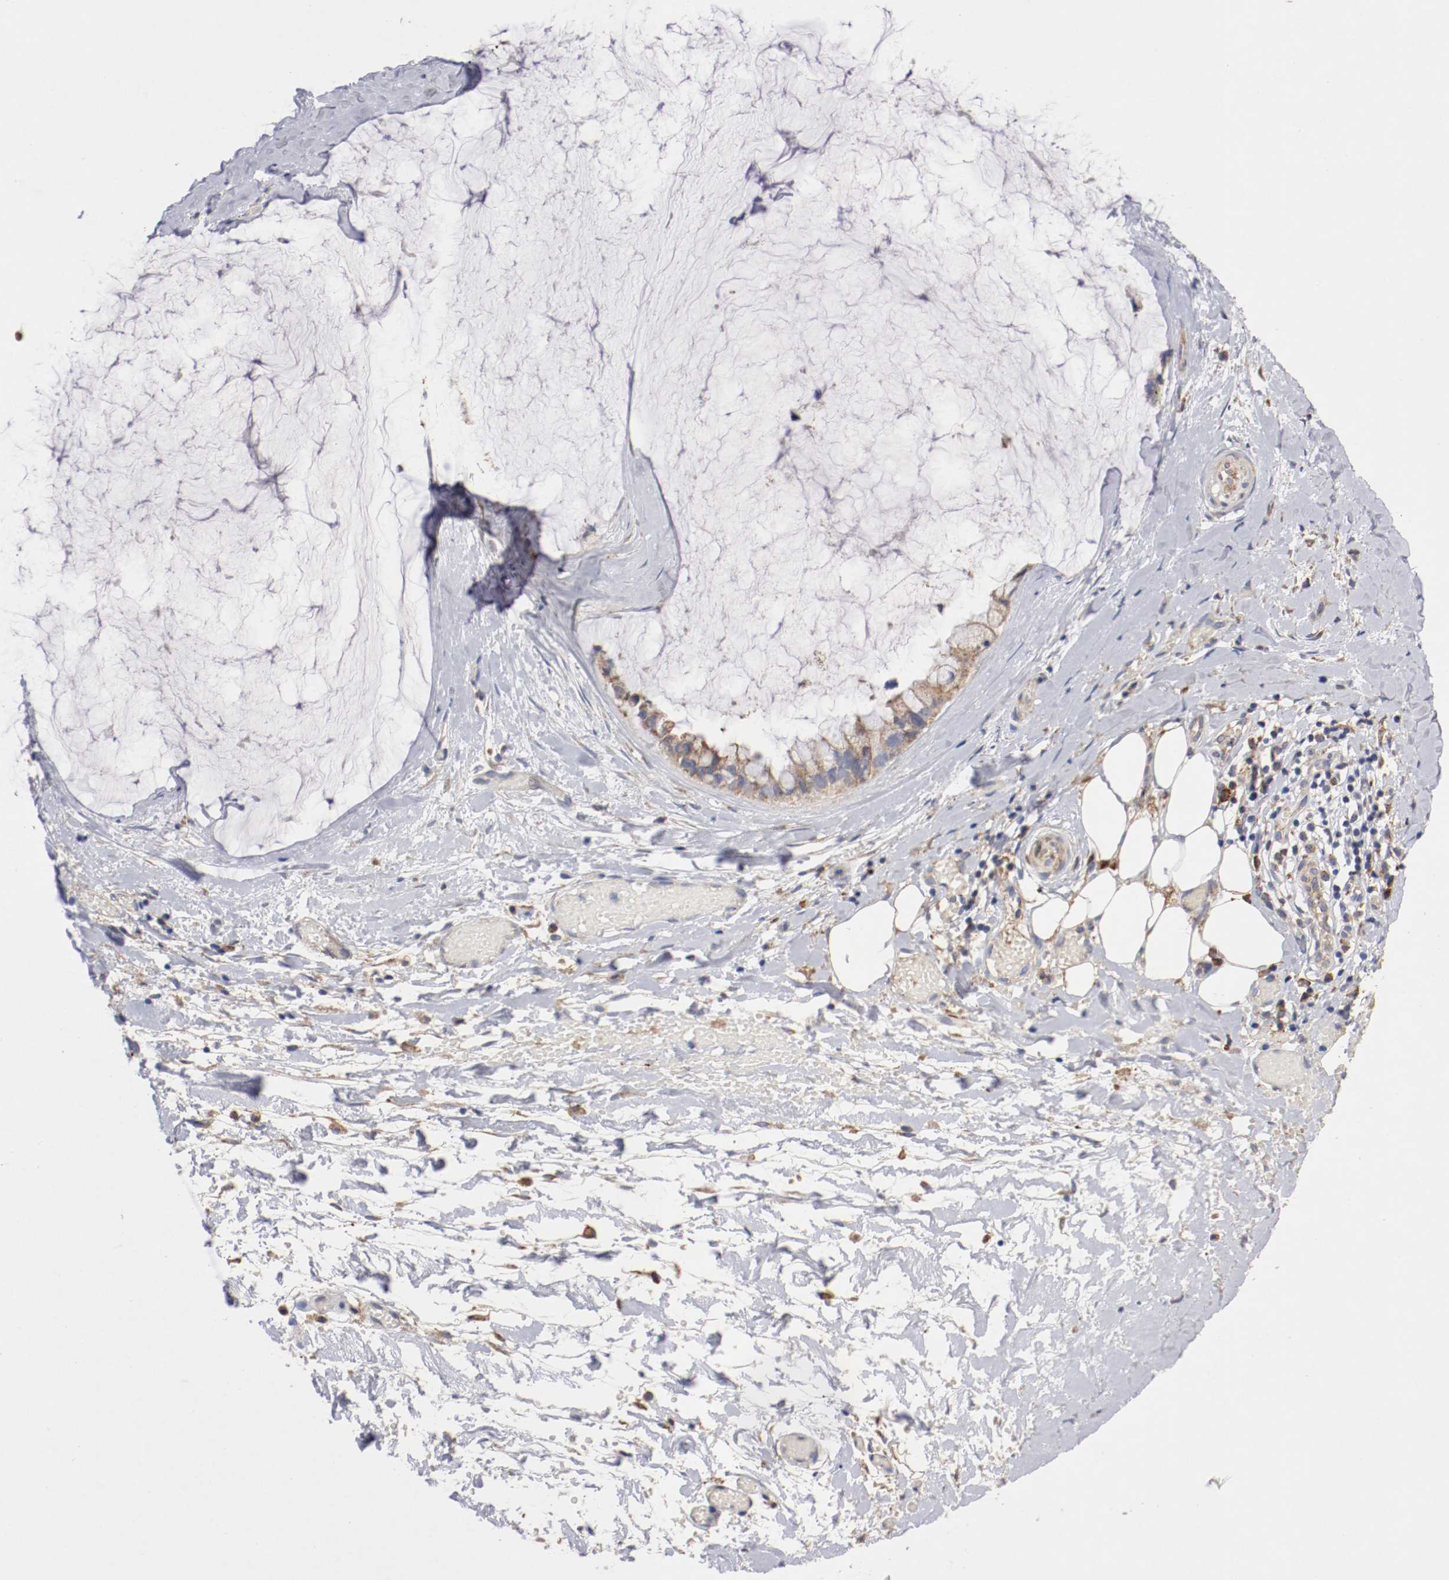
{"staining": {"intensity": "moderate", "quantity": ">75%", "location": "cytoplasmic/membranous"}, "tissue": "ovarian cancer", "cell_type": "Tumor cells", "image_type": "cancer", "snomed": [{"axis": "morphology", "description": "Cystadenocarcinoma, mucinous, NOS"}, {"axis": "topography", "description": "Ovary"}], "caption": "Moderate cytoplasmic/membranous protein staining is present in approximately >75% of tumor cells in ovarian mucinous cystadenocarcinoma.", "gene": "TRAF2", "patient": {"sex": "female", "age": 39}}